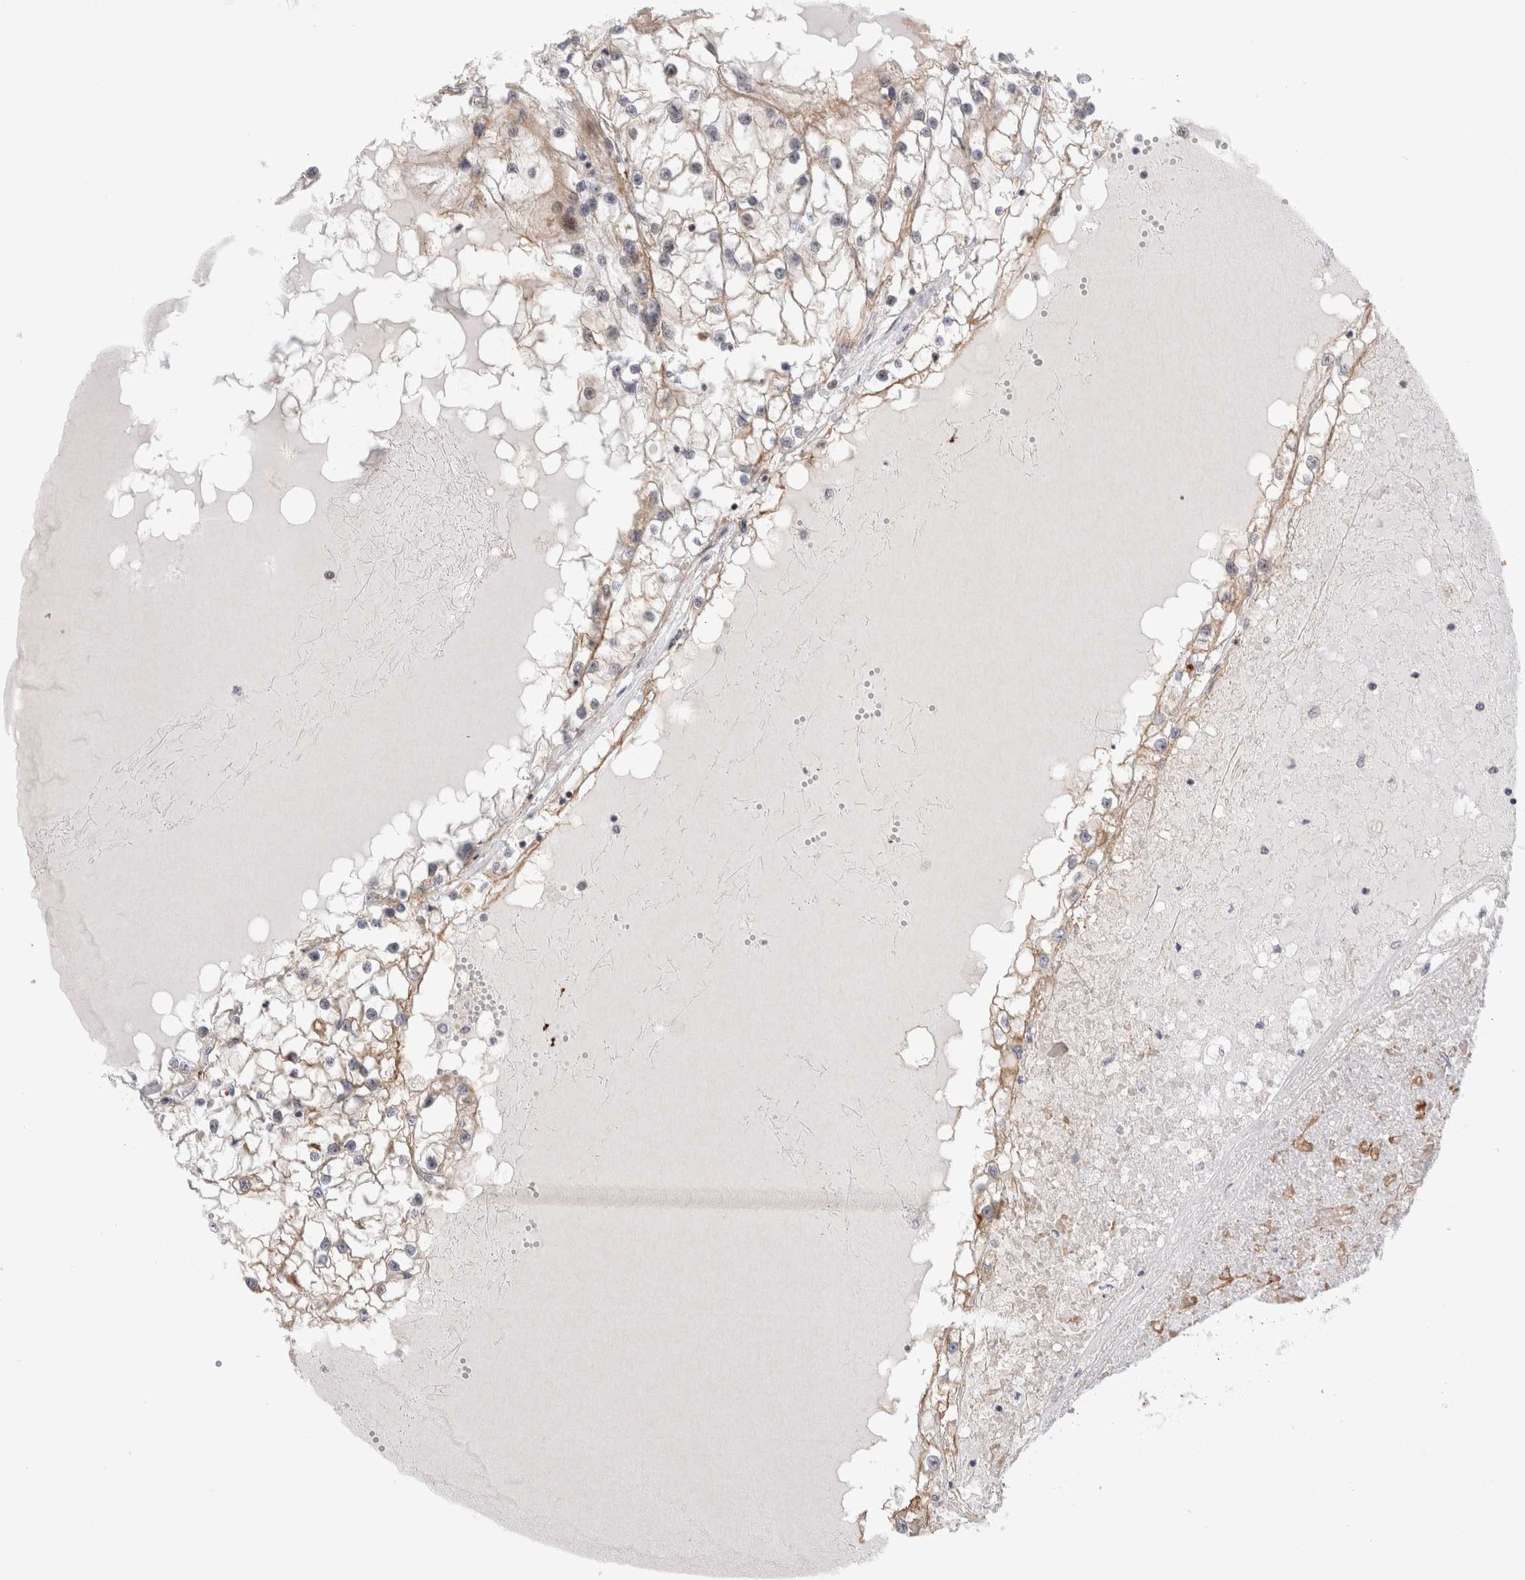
{"staining": {"intensity": "moderate", "quantity": ">75%", "location": "cytoplasmic/membranous"}, "tissue": "renal cancer", "cell_type": "Tumor cells", "image_type": "cancer", "snomed": [{"axis": "morphology", "description": "Adenocarcinoma, NOS"}, {"axis": "topography", "description": "Kidney"}], "caption": "Immunohistochemical staining of human renal cancer (adenocarcinoma) reveals moderate cytoplasmic/membranous protein expression in about >75% of tumor cells.", "gene": "VPS28", "patient": {"sex": "male", "age": 68}}